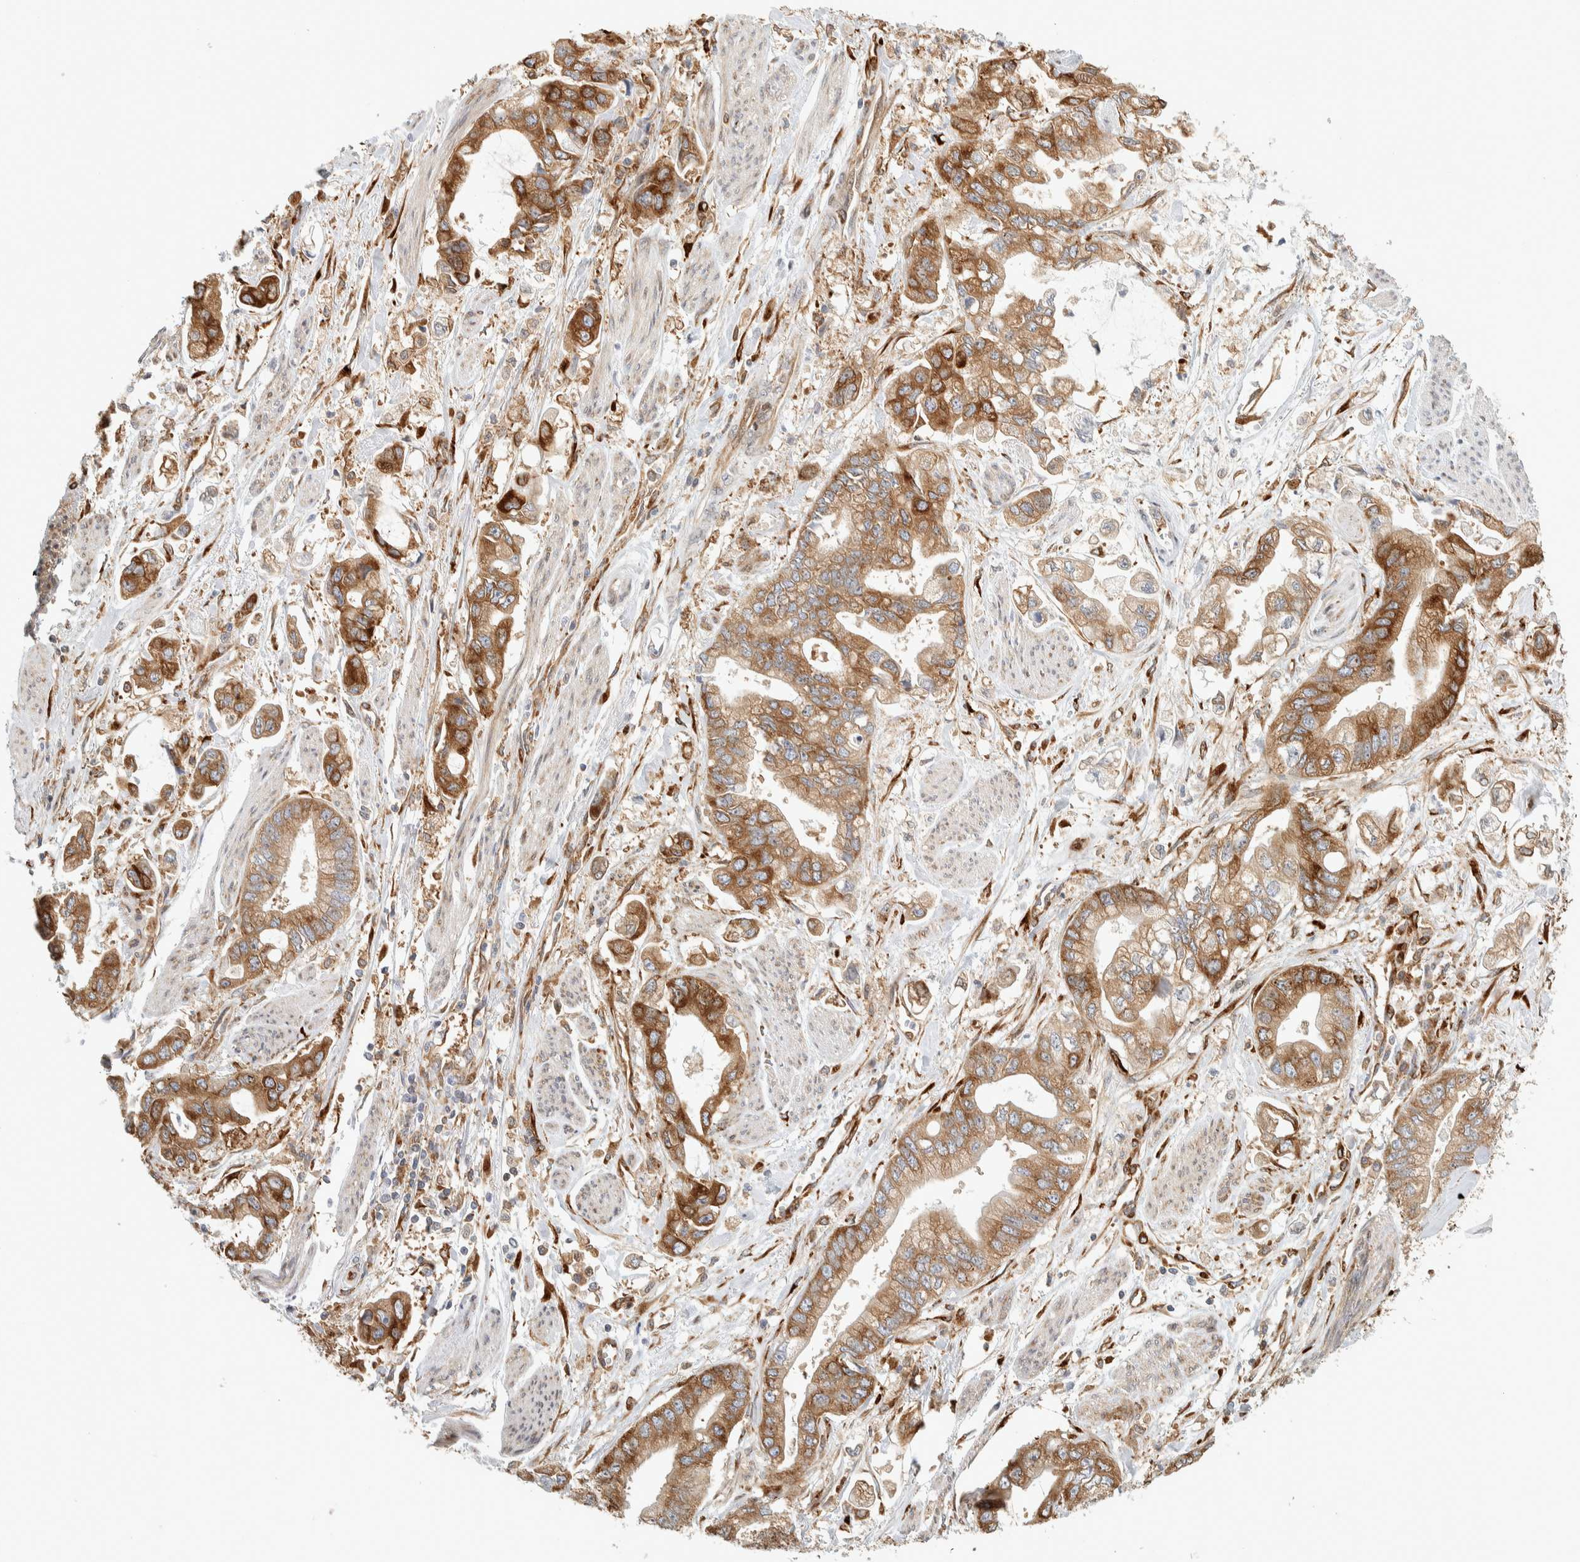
{"staining": {"intensity": "strong", "quantity": ">75%", "location": "cytoplasmic/membranous"}, "tissue": "stomach cancer", "cell_type": "Tumor cells", "image_type": "cancer", "snomed": [{"axis": "morphology", "description": "Normal tissue, NOS"}, {"axis": "morphology", "description": "Adenocarcinoma, NOS"}, {"axis": "topography", "description": "Stomach"}], "caption": "The micrograph shows immunohistochemical staining of stomach cancer (adenocarcinoma). There is strong cytoplasmic/membranous expression is identified in approximately >75% of tumor cells.", "gene": "LLGL2", "patient": {"sex": "male", "age": 62}}